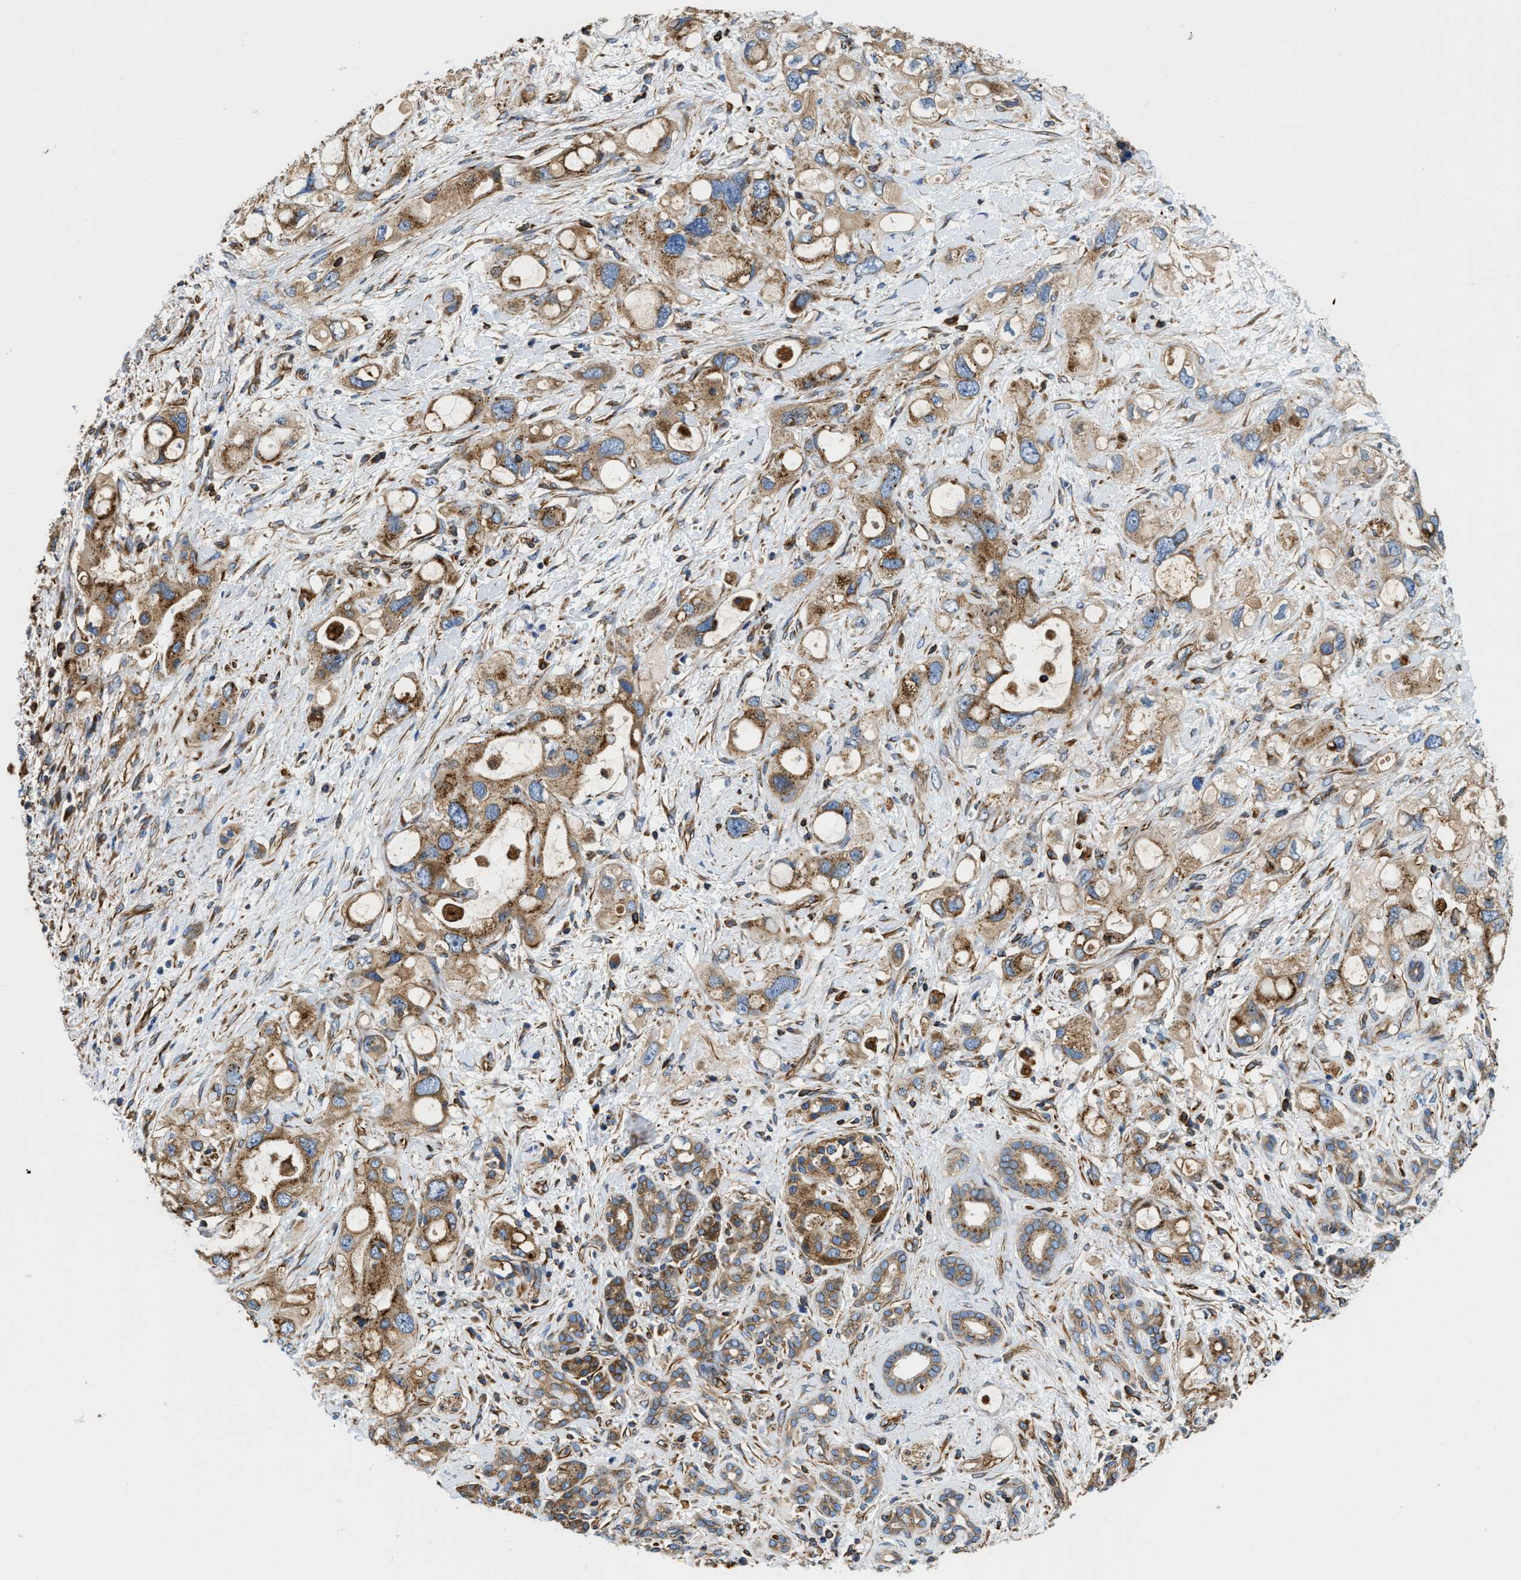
{"staining": {"intensity": "moderate", "quantity": ">75%", "location": "cytoplasmic/membranous"}, "tissue": "pancreatic cancer", "cell_type": "Tumor cells", "image_type": "cancer", "snomed": [{"axis": "morphology", "description": "Adenocarcinoma, NOS"}, {"axis": "topography", "description": "Pancreas"}], "caption": "Pancreatic adenocarcinoma was stained to show a protein in brown. There is medium levels of moderate cytoplasmic/membranous staining in about >75% of tumor cells.", "gene": "HSD17B12", "patient": {"sex": "female", "age": 56}}